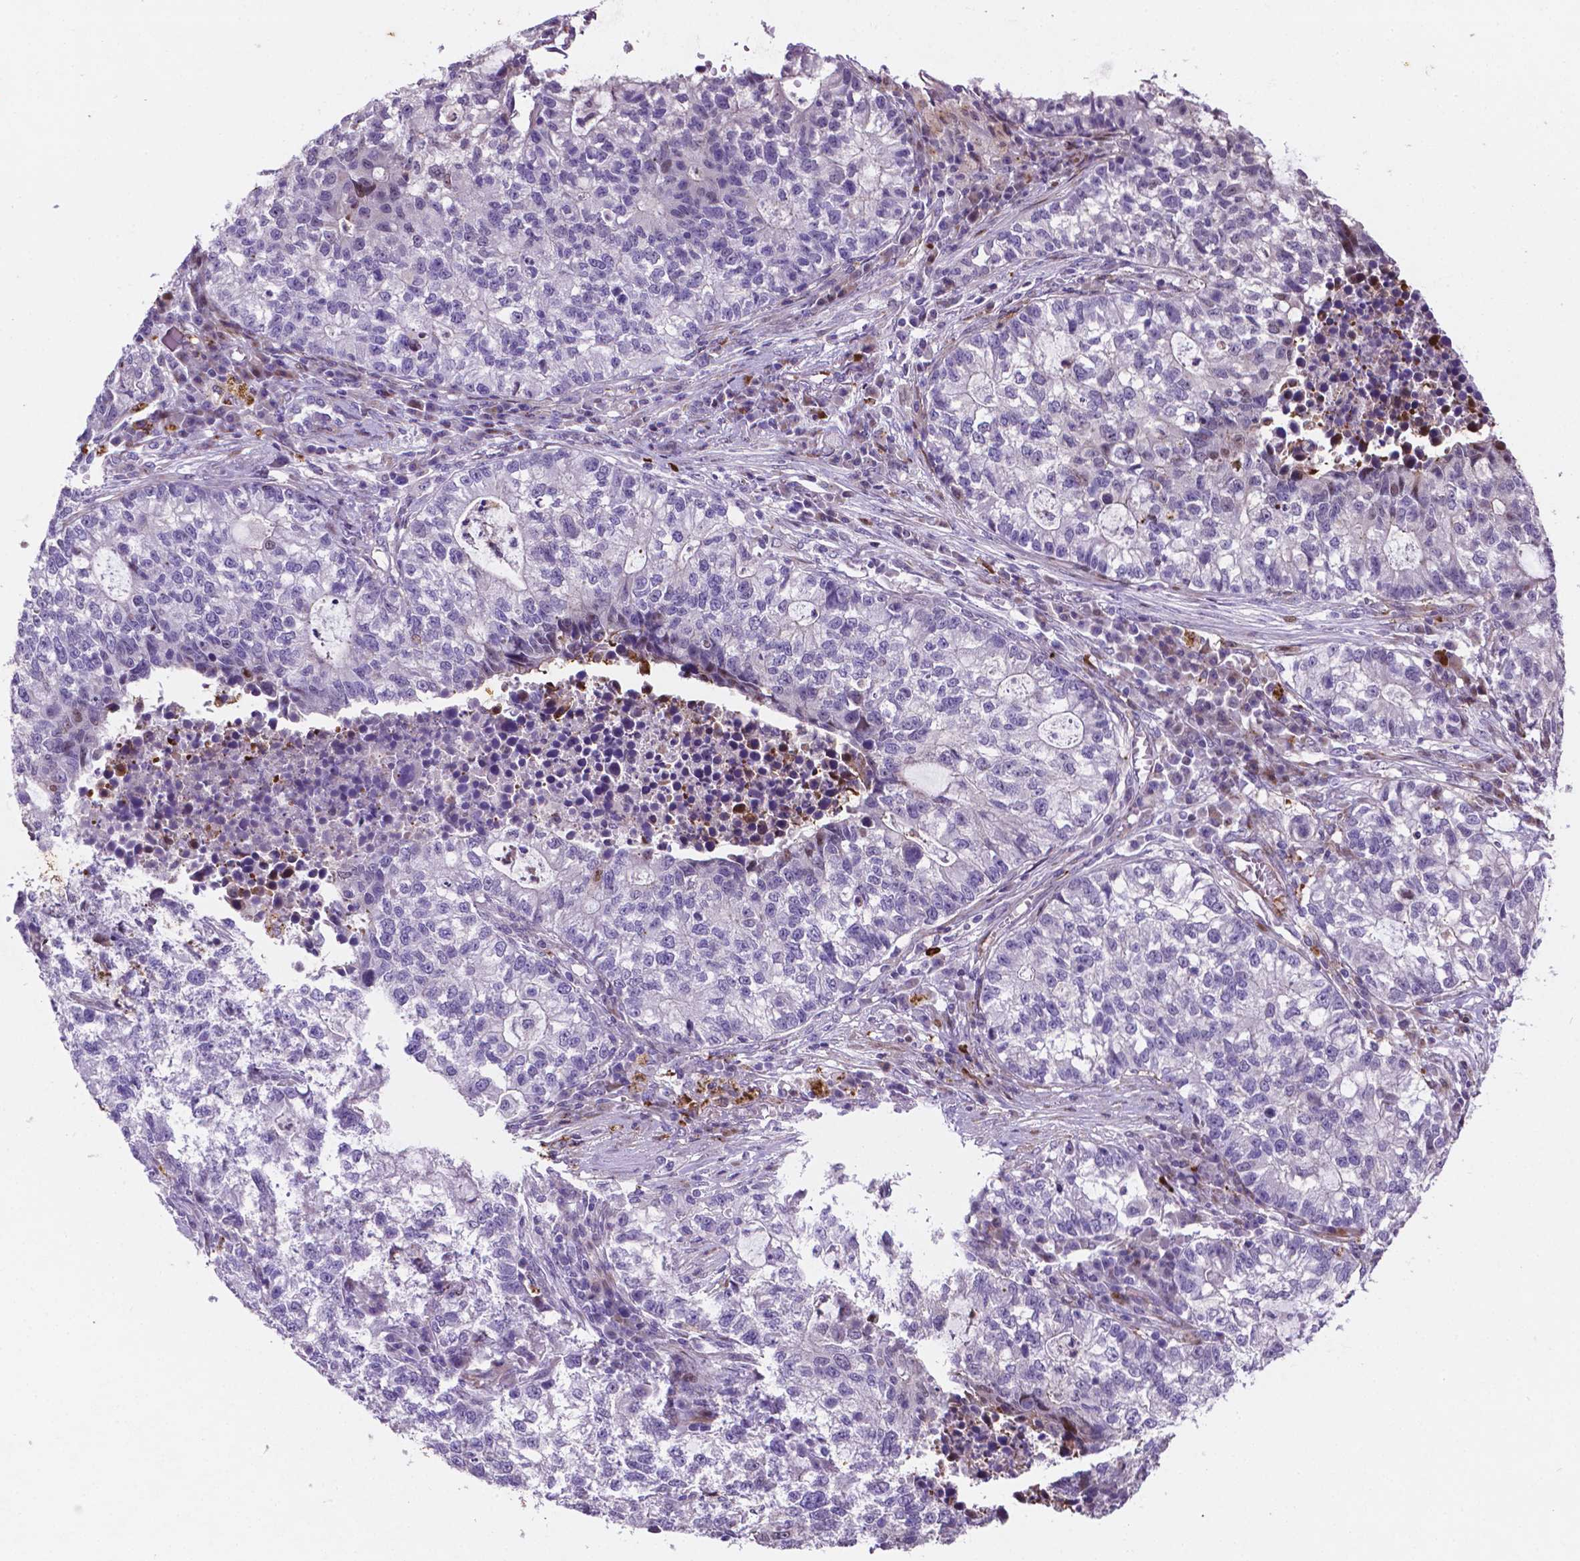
{"staining": {"intensity": "negative", "quantity": "none", "location": "none"}, "tissue": "lung cancer", "cell_type": "Tumor cells", "image_type": "cancer", "snomed": [{"axis": "morphology", "description": "Adenocarcinoma, NOS"}, {"axis": "topography", "description": "Lung"}], "caption": "This is a photomicrograph of IHC staining of lung cancer (adenocarcinoma), which shows no staining in tumor cells.", "gene": "TM4SF20", "patient": {"sex": "male", "age": 57}}